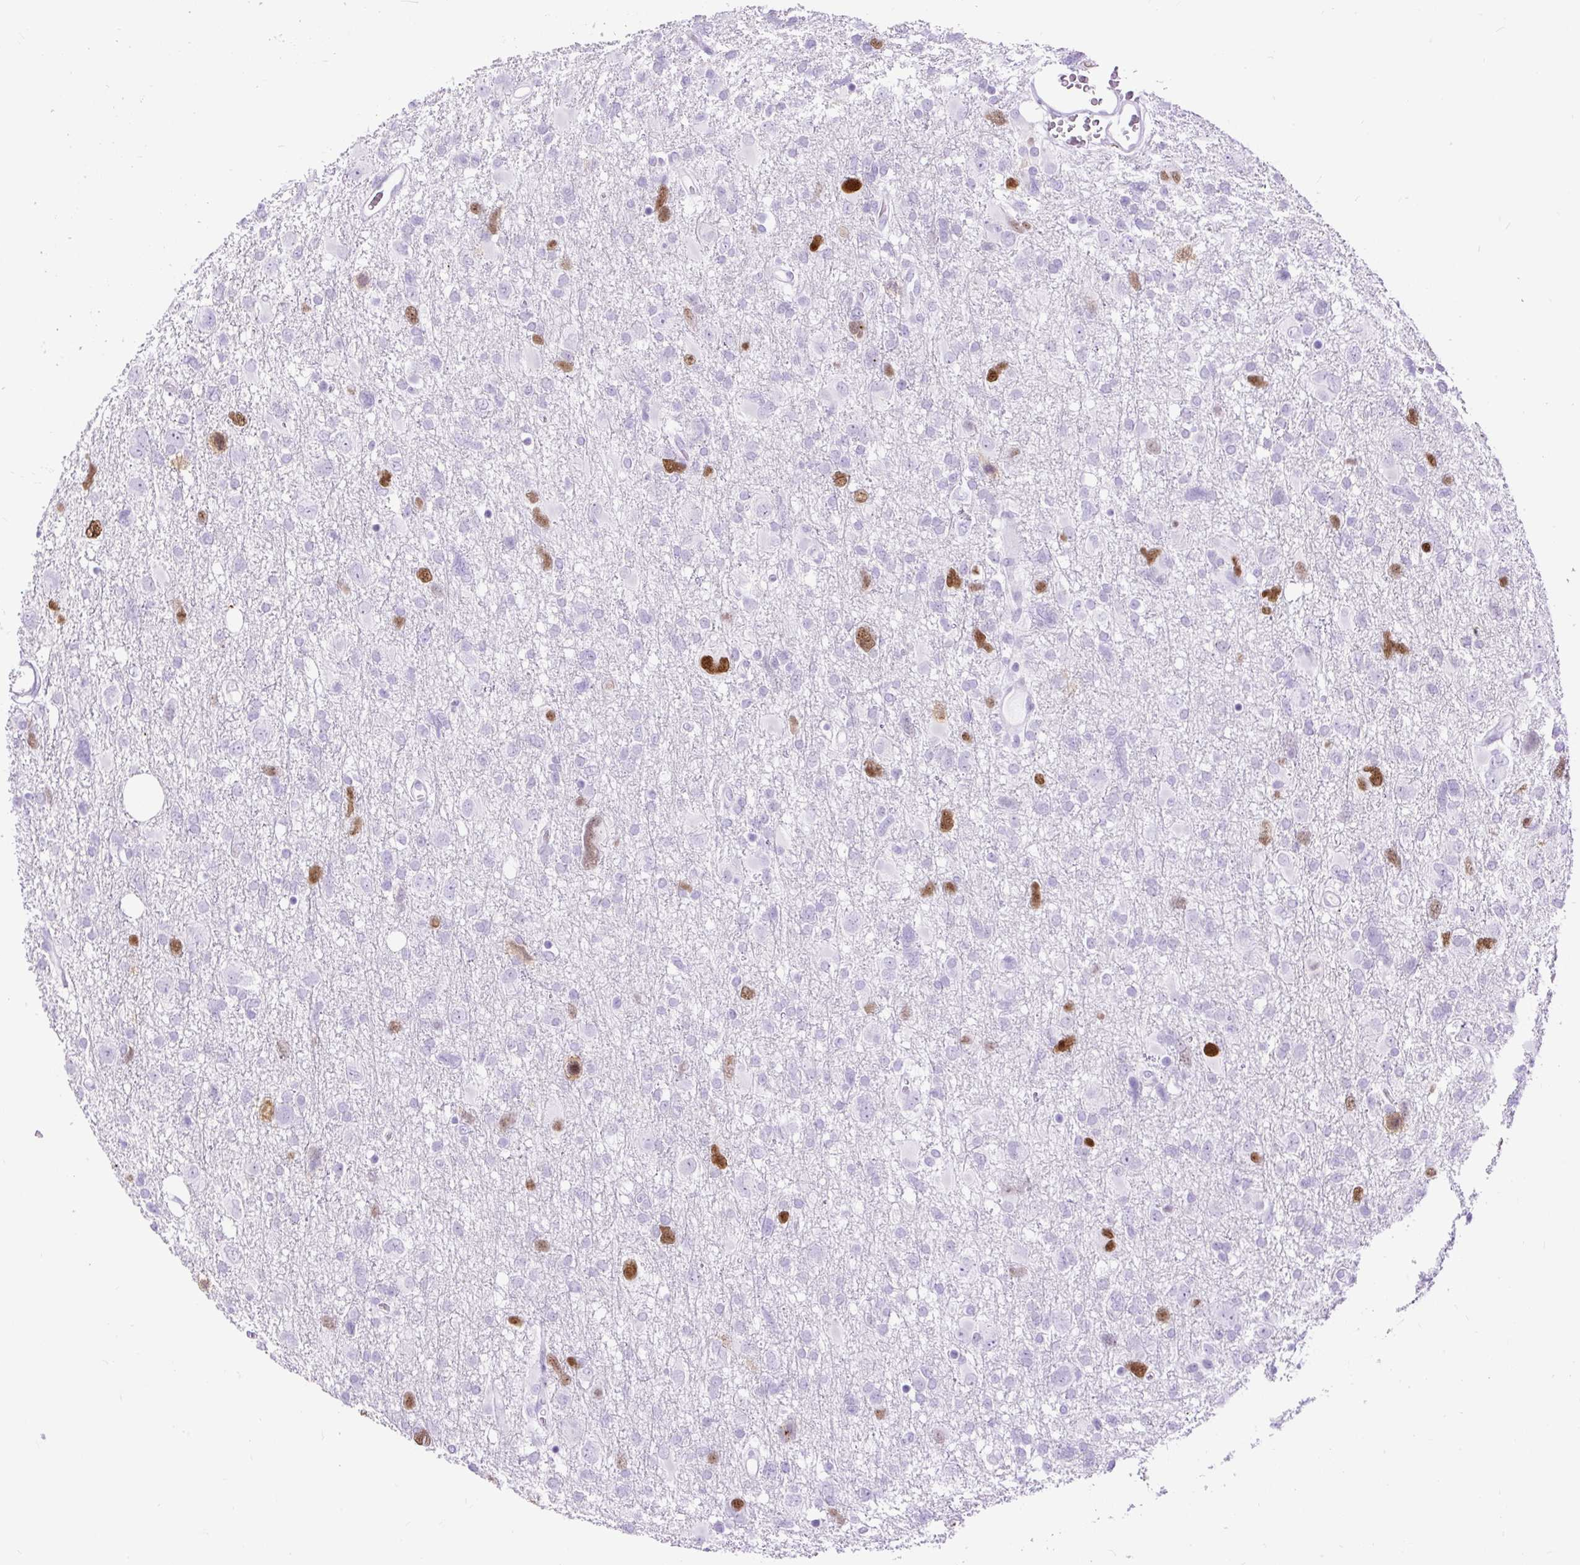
{"staining": {"intensity": "strong", "quantity": "<25%", "location": "nuclear"}, "tissue": "glioma", "cell_type": "Tumor cells", "image_type": "cancer", "snomed": [{"axis": "morphology", "description": "Glioma, malignant, High grade"}, {"axis": "topography", "description": "Brain"}], "caption": "Protein expression by immunohistochemistry demonstrates strong nuclear expression in approximately <25% of tumor cells in malignant glioma (high-grade).", "gene": "RACGAP1", "patient": {"sex": "male", "age": 61}}